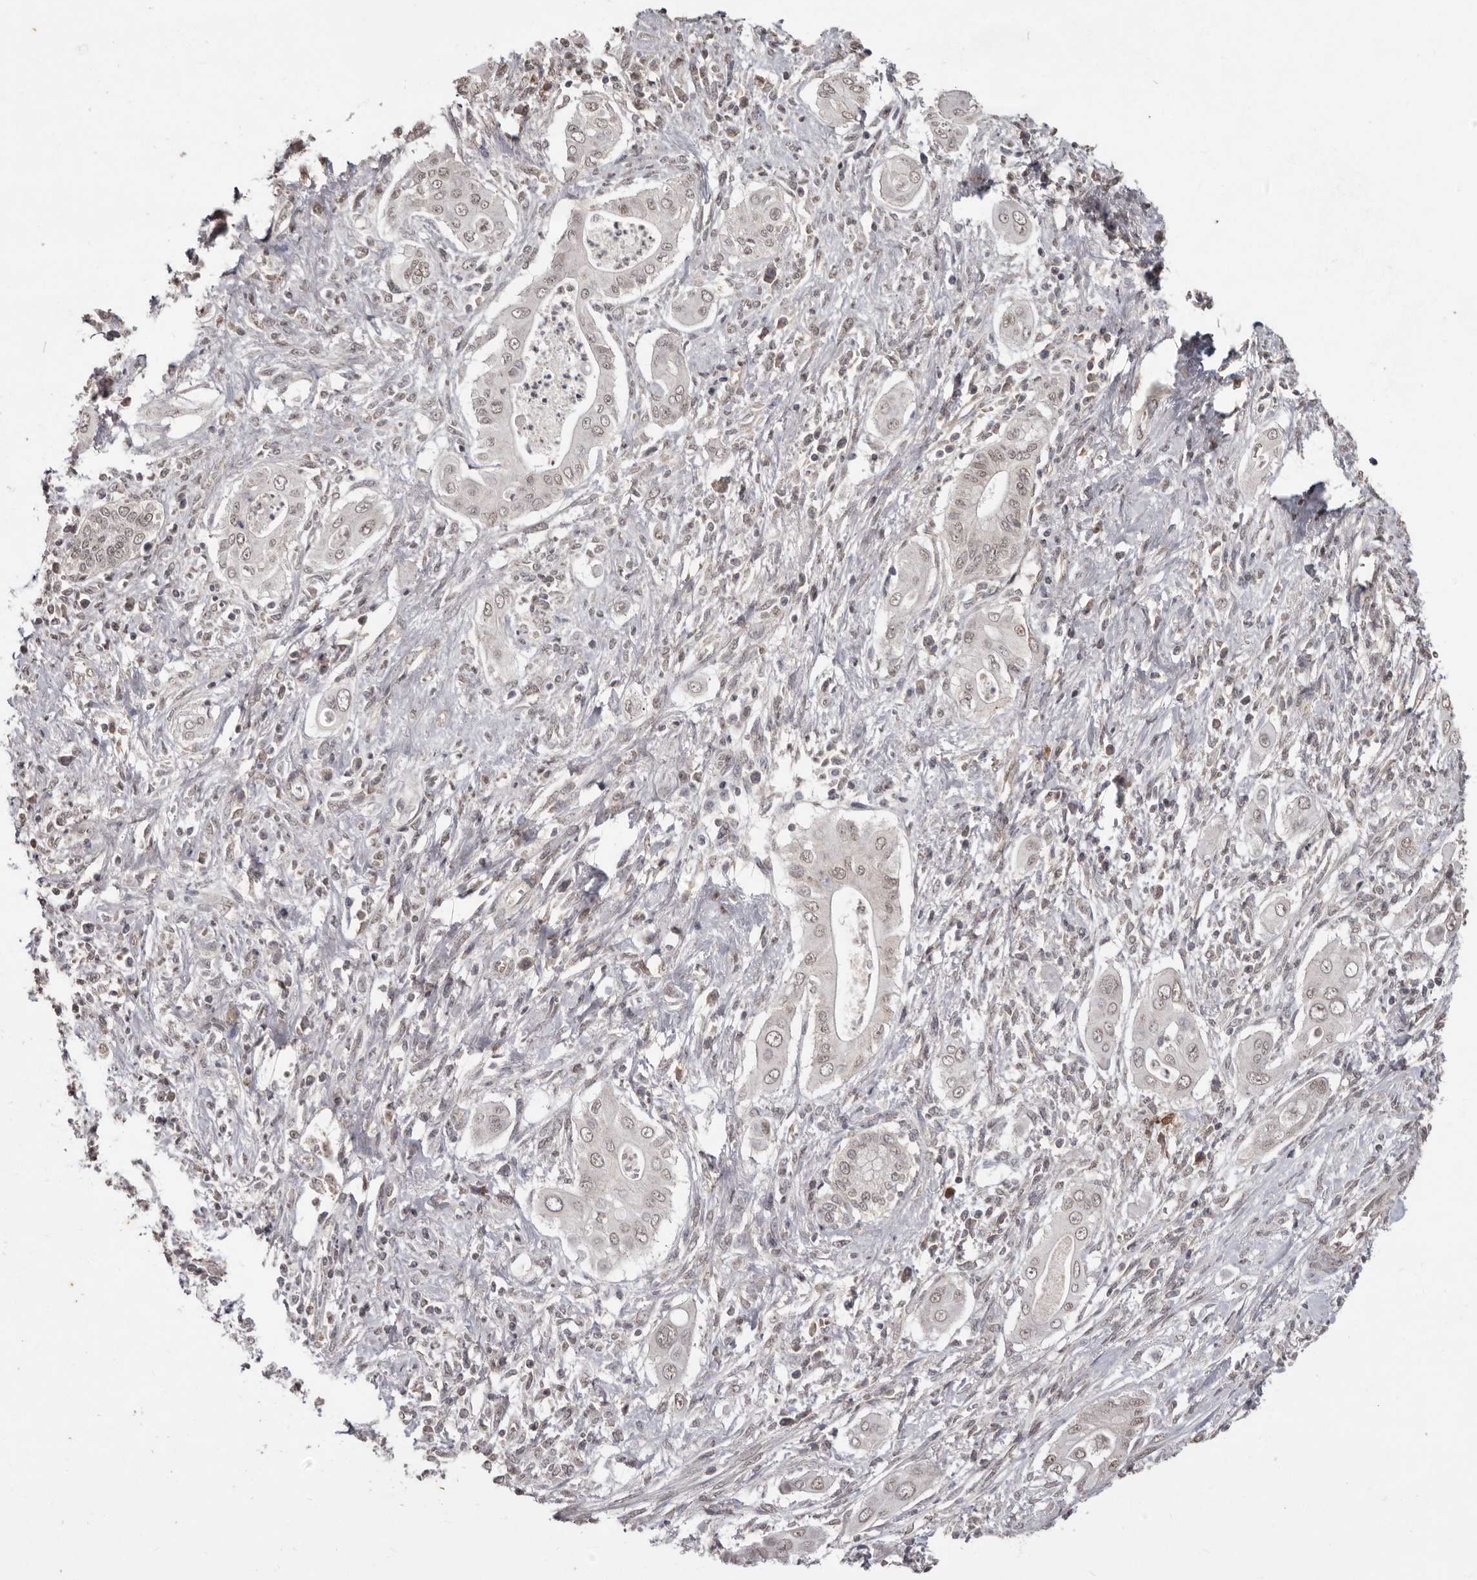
{"staining": {"intensity": "weak", "quantity": ">75%", "location": "nuclear"}, "tissue": "pancreatic cancer", "cell_type": "Tumor cells", "image_type": "cancer", "snomed": [{"axis": "morphology", "description": "Adenocarcinoma, NOS"}, {"axis": "topography", "description": "Pancreas"}], "caption": "This photomicrograph exhibits immunohistochemistry (IHC) staining of human pancreatic adenocarcinoma, with low weak nuclear expression in approximately >75% of tumor cells.", "gene": "LINGO2", "patient": {"sex": "male", "age": 58}}